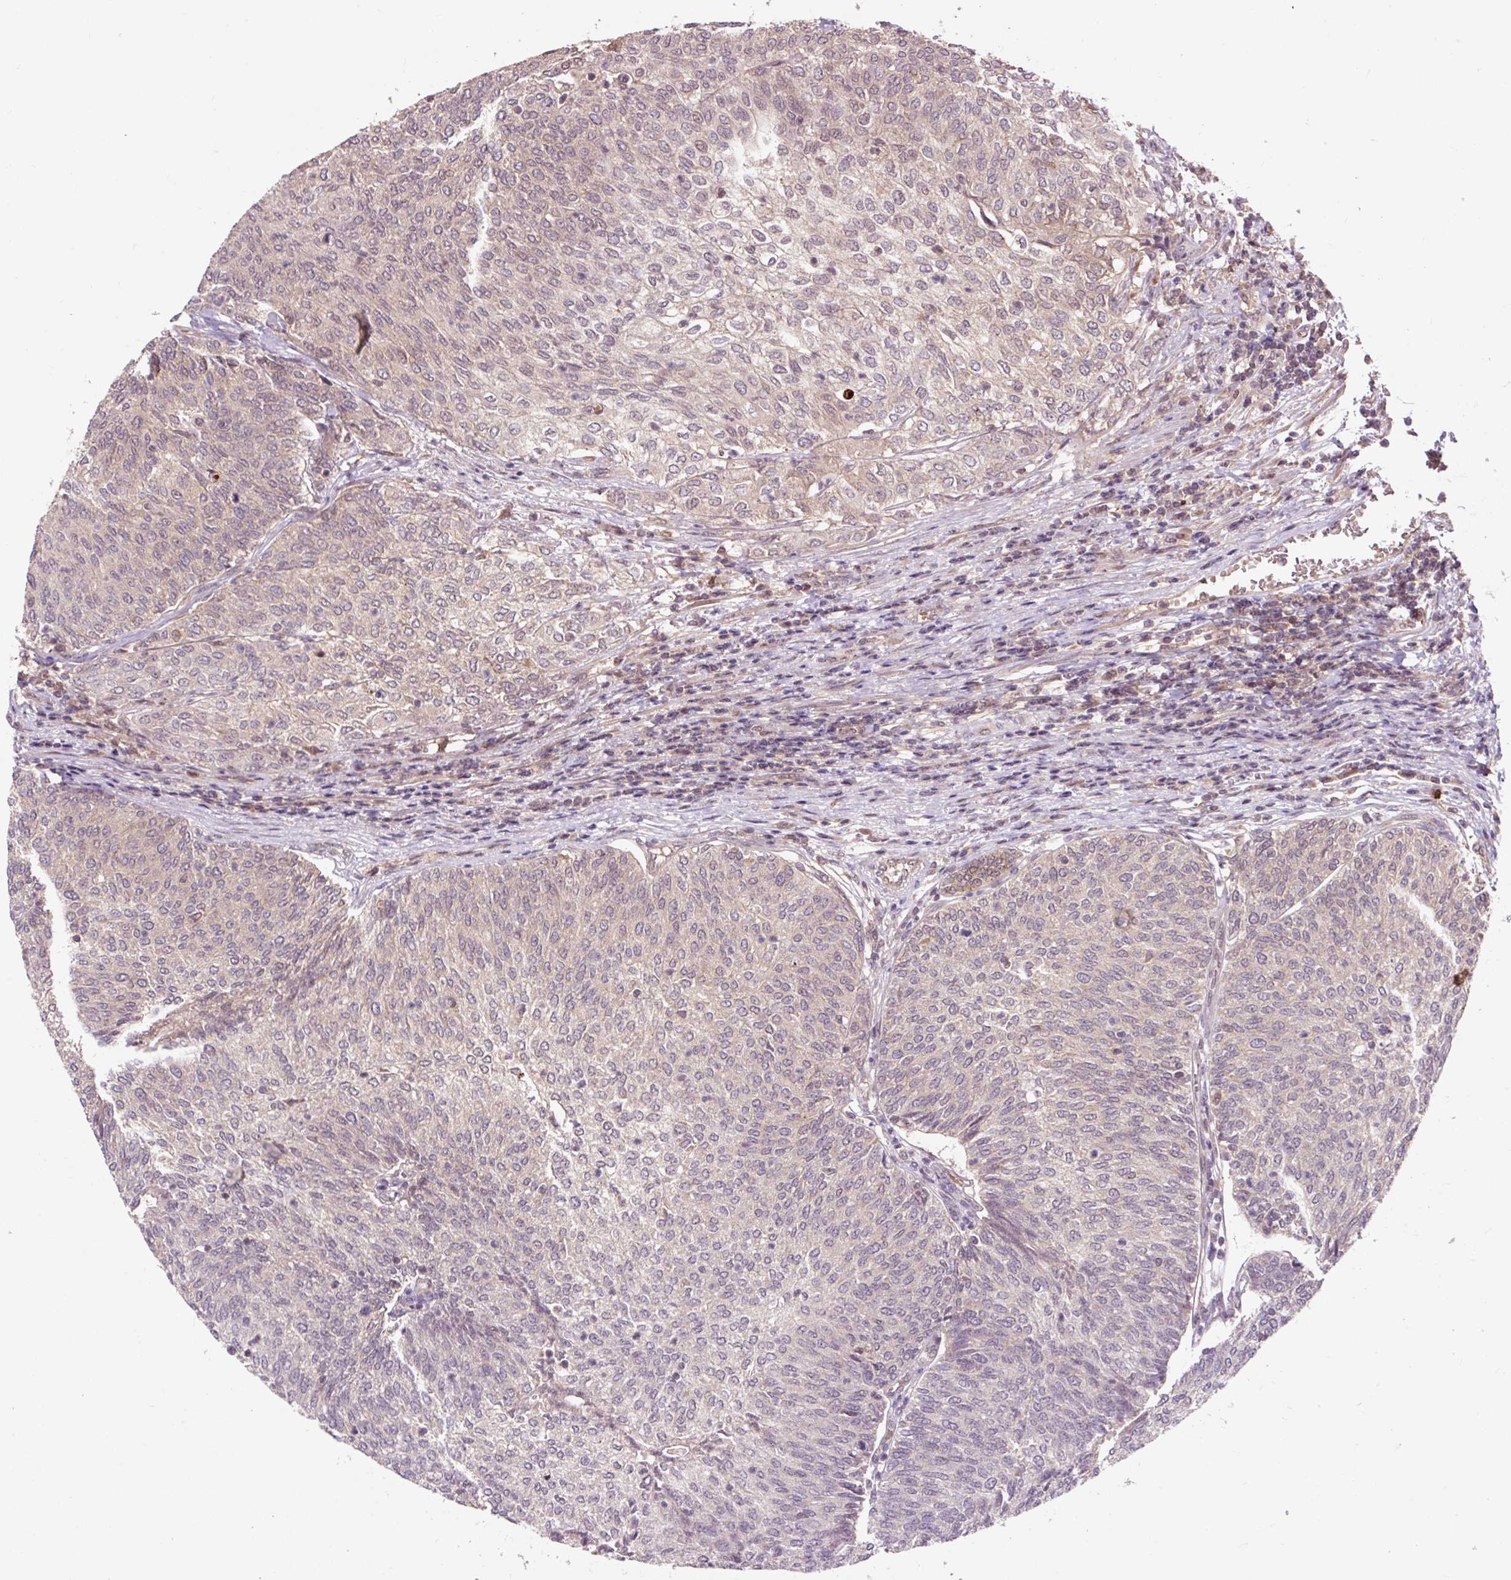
{"staining": {"intensity": "weak", "quantity": "<25%", "location": "cytoplasmic/membranous"}, "tissue": "urothelial cancer", "cell_type": "Tumor cells", "image_type": "cancer", "snomed": [{"axis": "morphology", "description": "Urothelial carcinoma, Low grade"}, {"axis": "topography", "description": "Urinary bladder"}], "caption": "Protein analysis of urothelial cancer shows no significant expression in tumor cells.", "gene": "MMS19", "patient": {"sex": "female", "age": 79}}